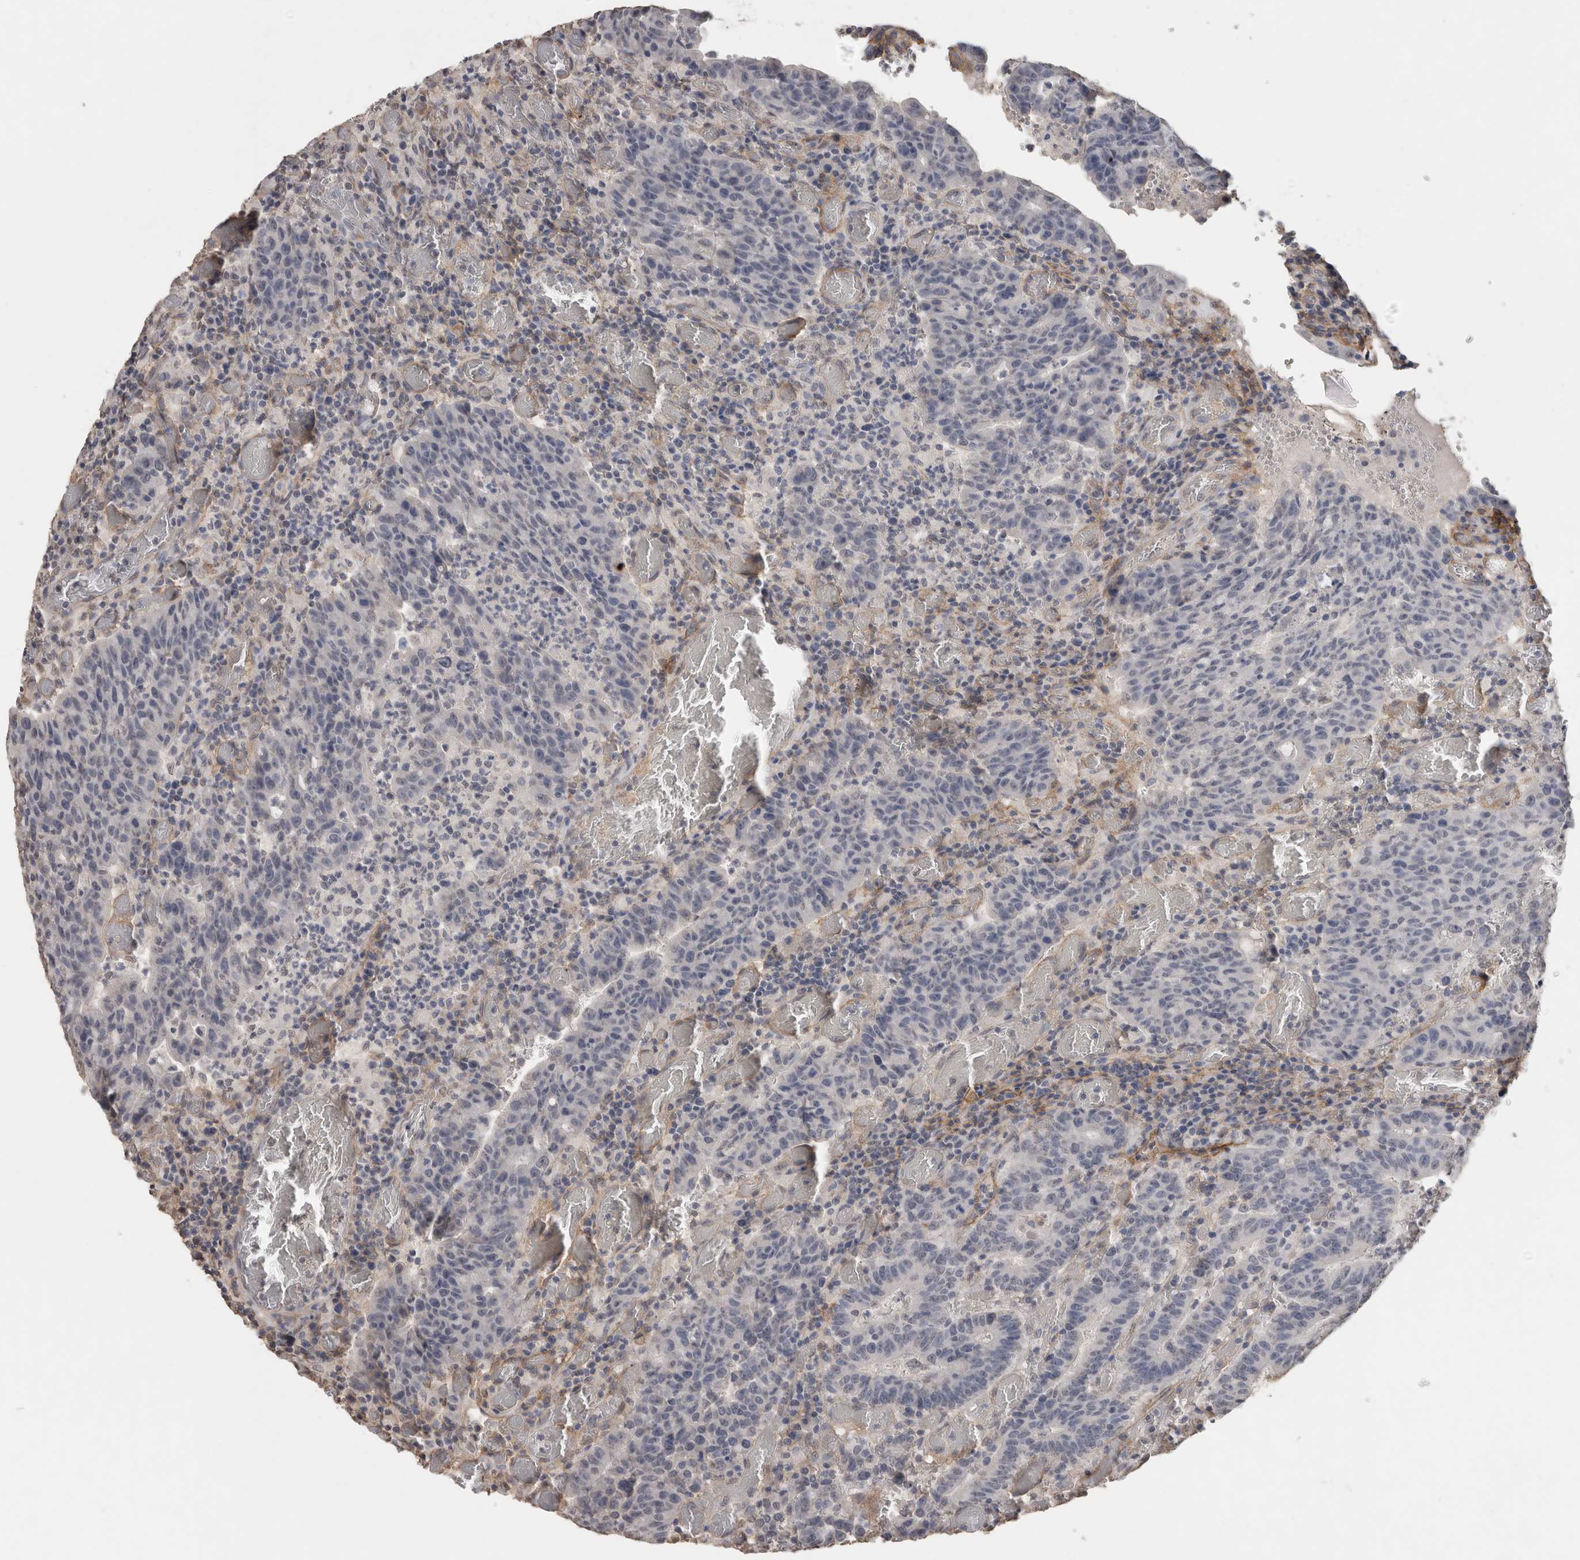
{"staining": {"intensity": "negative", "quantity": "none", "location": "none"}, "tissue": "colorectal cancer", "cell_type": "Tumor cells", "image_type": "cancer", "snomed": [{"axis": "morphology", "description": "Adenocarcinoma, NOS"}, {"axis": "topography", "description": "Colon"}], "caption": "An image of human colorectal cancer (adenocarcinoma) is negative for staining in tumor cells.", "gene": "RECK", "patient": {"sex": "female", "age": 75}}